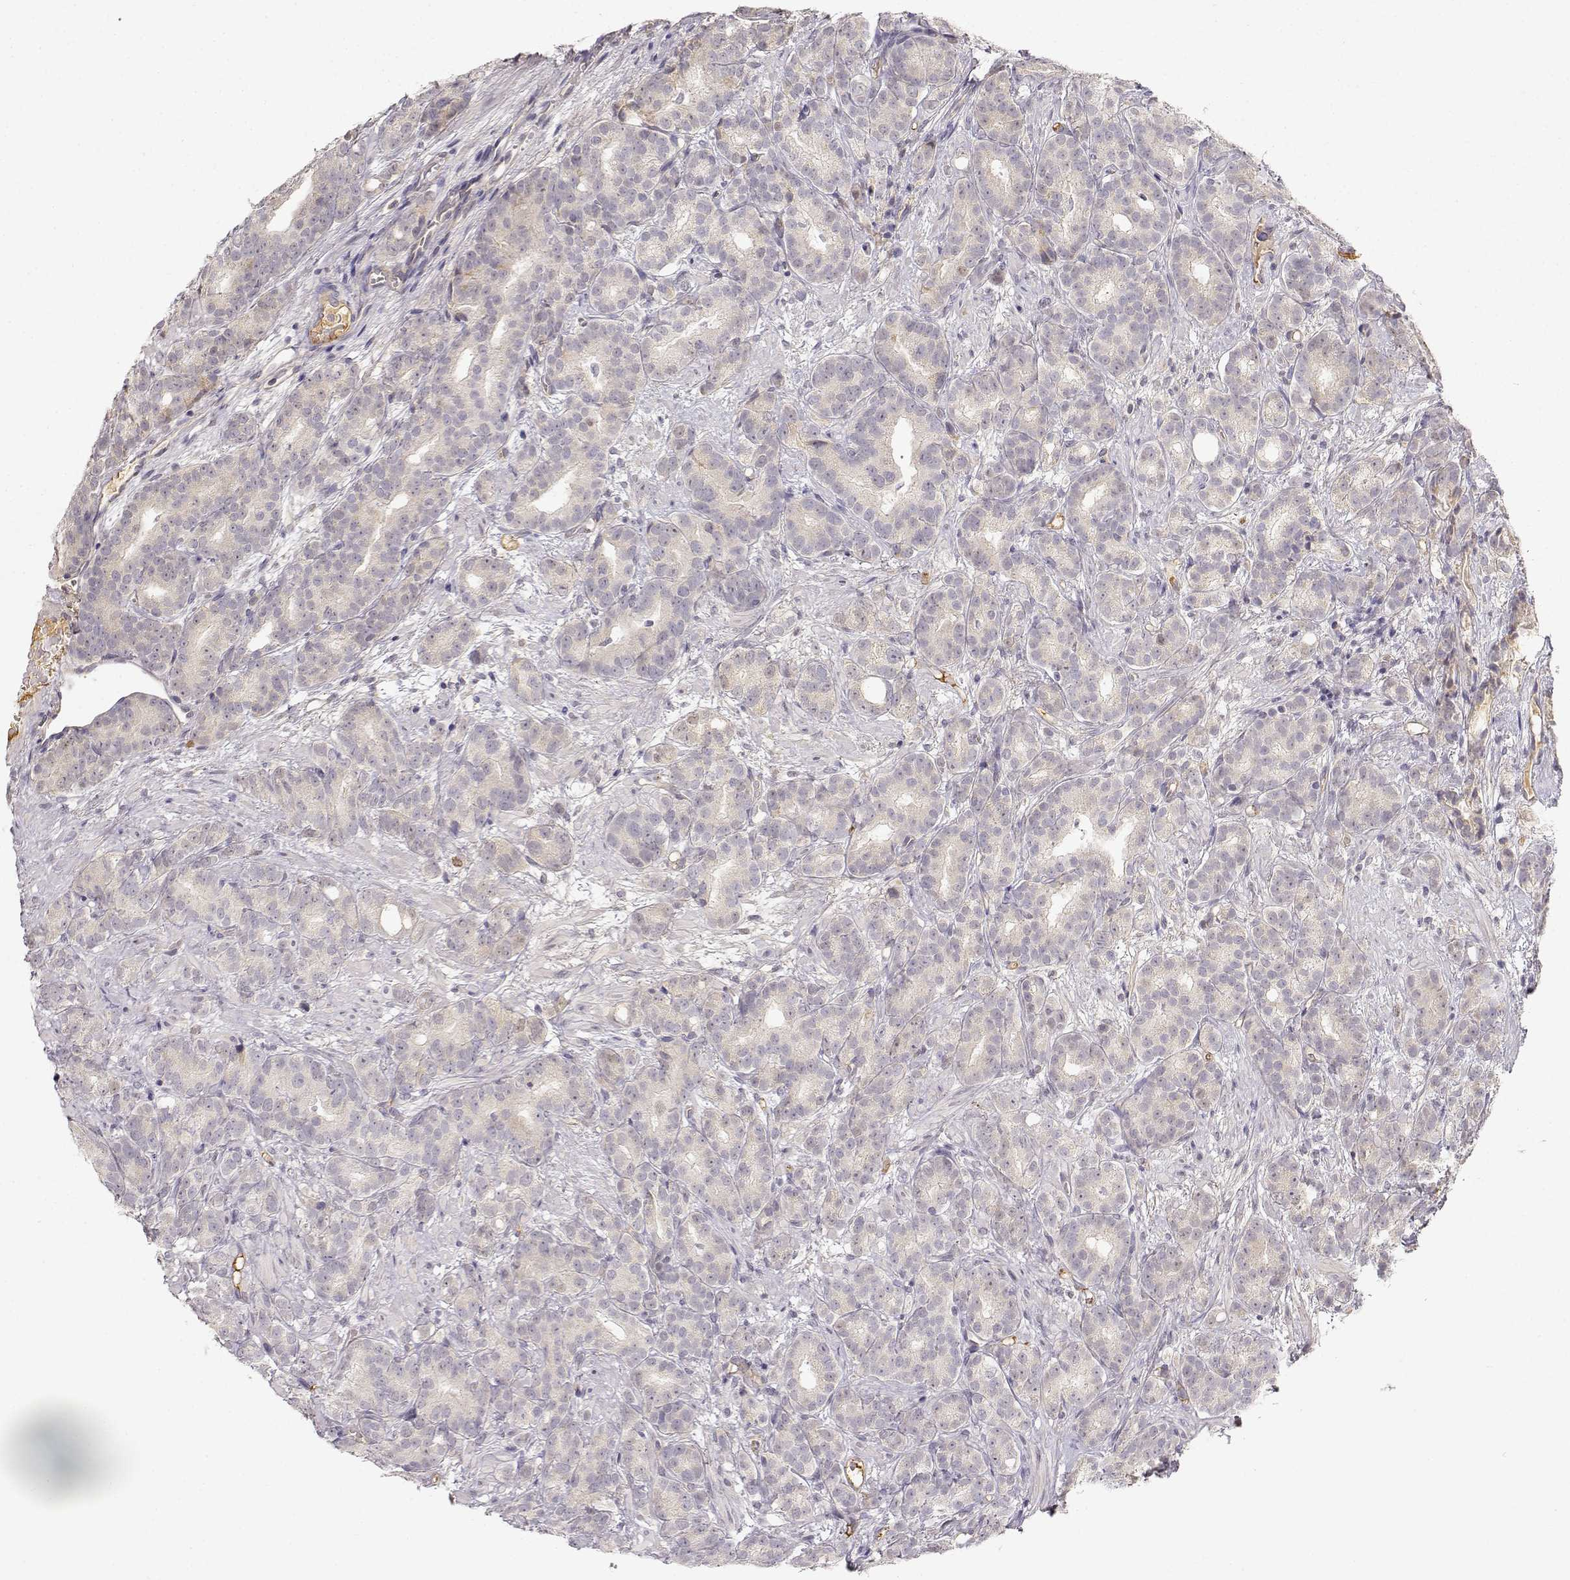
{"staining": {"intensity": "negative", "quantity": "none", "location": "none"}, "tissue": "prostate cancer", "cell_type": "Tumor cells", "image_type": "cancer", "snomed": [{"axis": "morphology", "description": "Adenocarcinoma, High grade"}, {"axis": "topography", "description": "Prostate"}], "caption": "The image reveals no staining of tumor cells in adenocarcinoma (high-grade) (prostate).", "gene": "EAF2", "patient": {"sex": "male", "age": 90}}